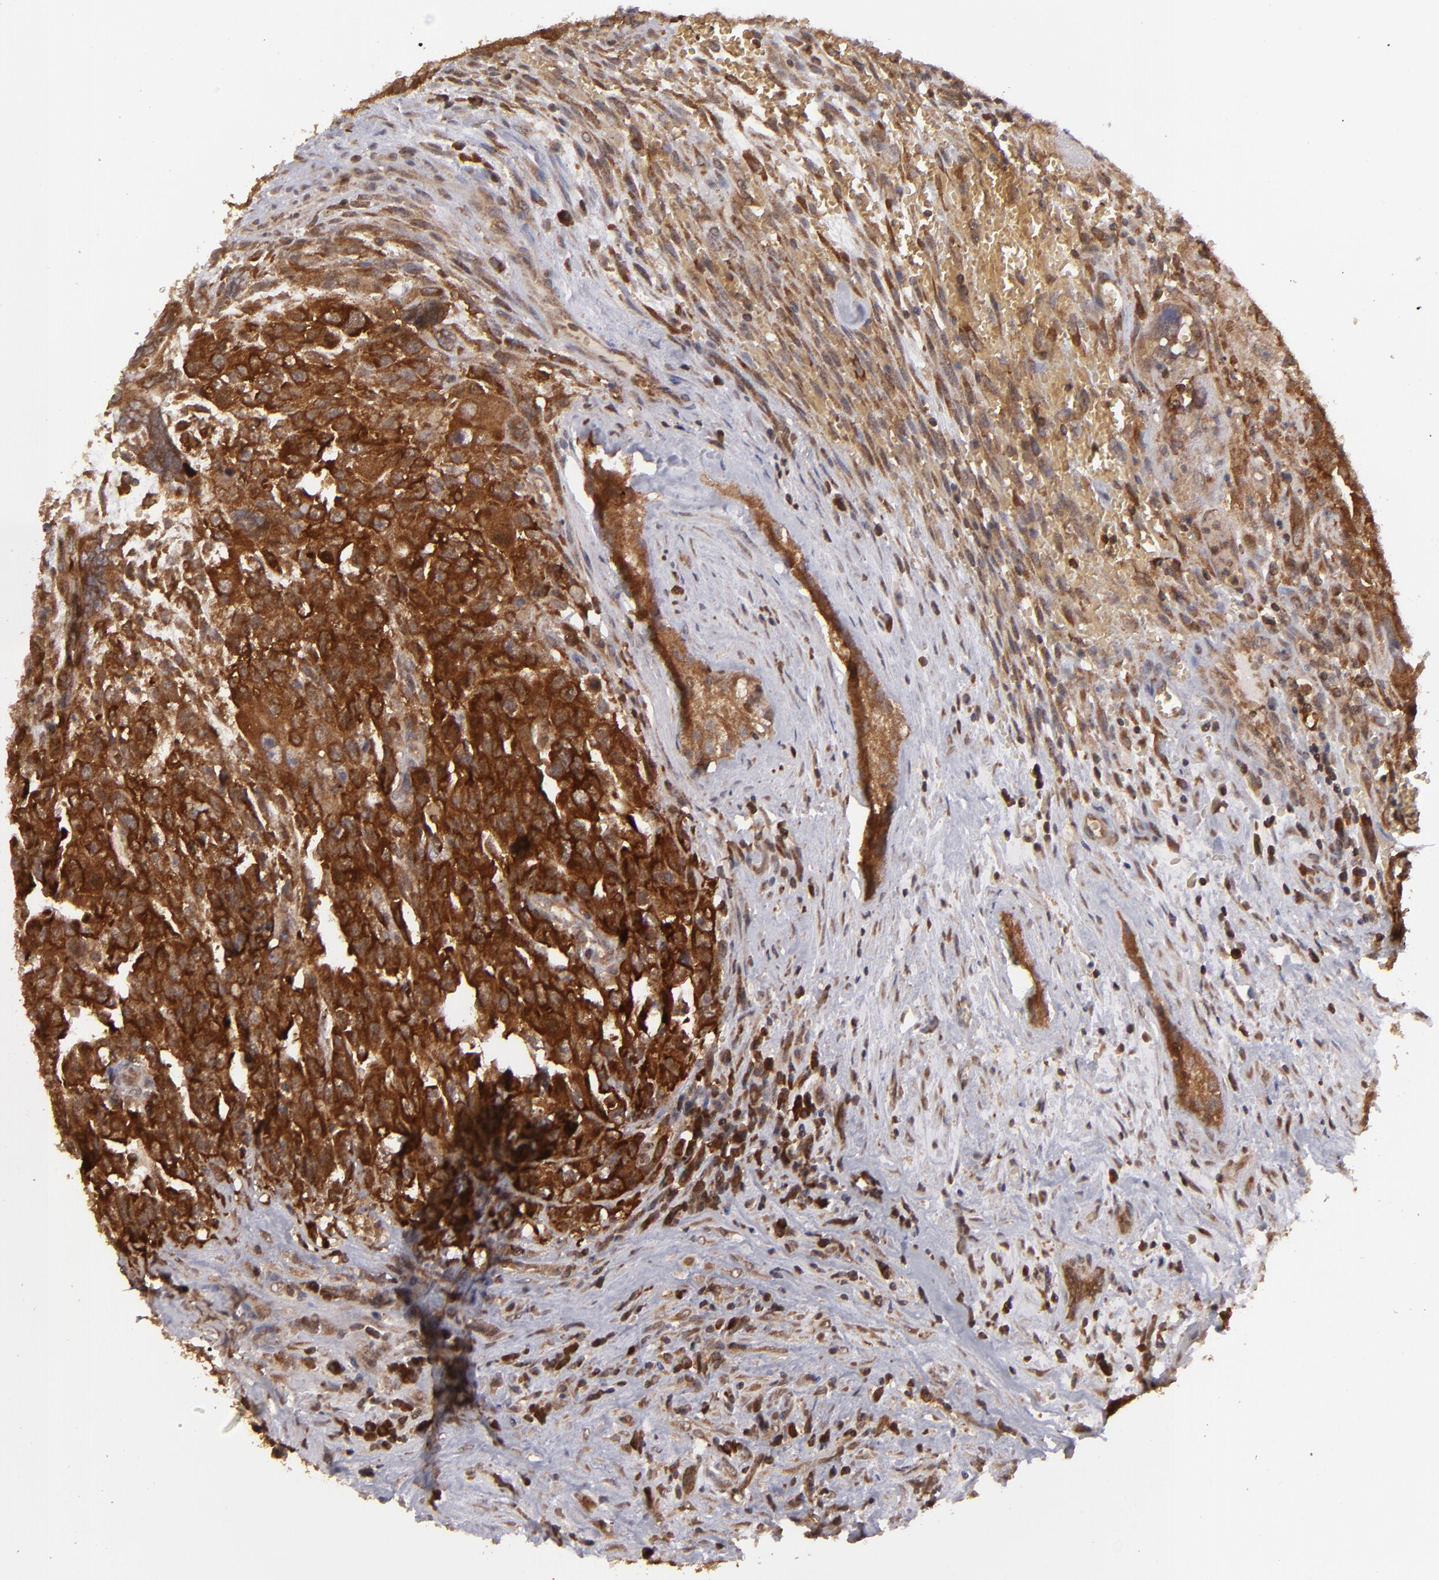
{"staining": {"intensity": "strong", "quantity": ">75%", "location": "cytoplasmic/membranous"}, "tissue": "testis cancer", "cell_type": "Tumor cells", "image_type": "cancer", "snomed": [{"axis": "morphology", "description": "Carcinoma, Embryonal, NOS"}, {"axis": "topography", "description": "Testis"}], "caption": "DAB (3,3'-diaminobenzidine) immunohistochemical staining of testis cancer (embryonal carcinoma) reveals strong cytoplasmic/membranous protein positivity in approximately >75% of tumor cells.", "gene": "MAPK3", "patient": {"sex": "male", "age": 28}}